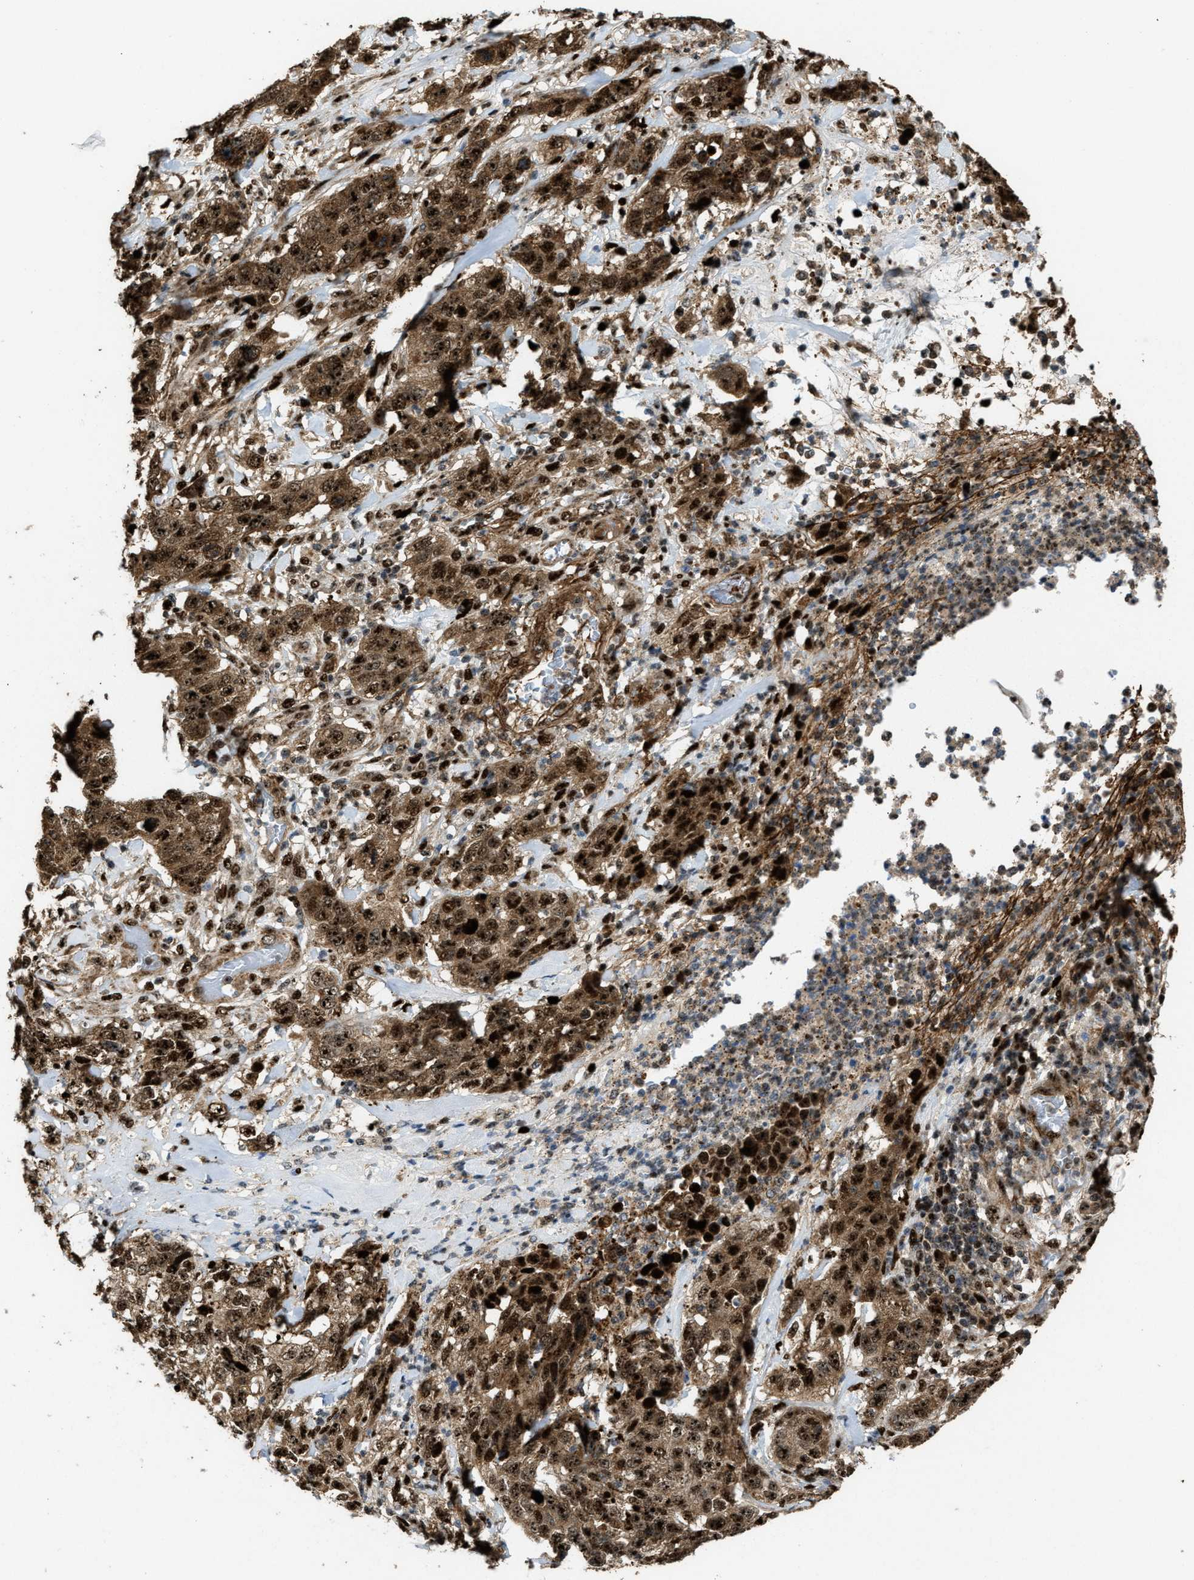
{"staining": {"intensity": "strong", "quantity": ">75%", "location": "cytoplasmic/membranous,nuclear"}, "tissue": "stomach cancer", "cell_type": "Tumor cells", "image_type": "cancer", "snomed": [{"axis": "morphology", "description": "Adenocarcinoma, NOS"}, {"axis": "topography", "description": "Stomach"}], "caption": "A high-resolution histopathology image shows IHC staining of stomach cancer, which reveals strong cytoplasmic/membranous and nuclear staining in about >75% of tumor cells.", "gene": "ZNF687", "patient": {"sex": "male", "age": 48}}